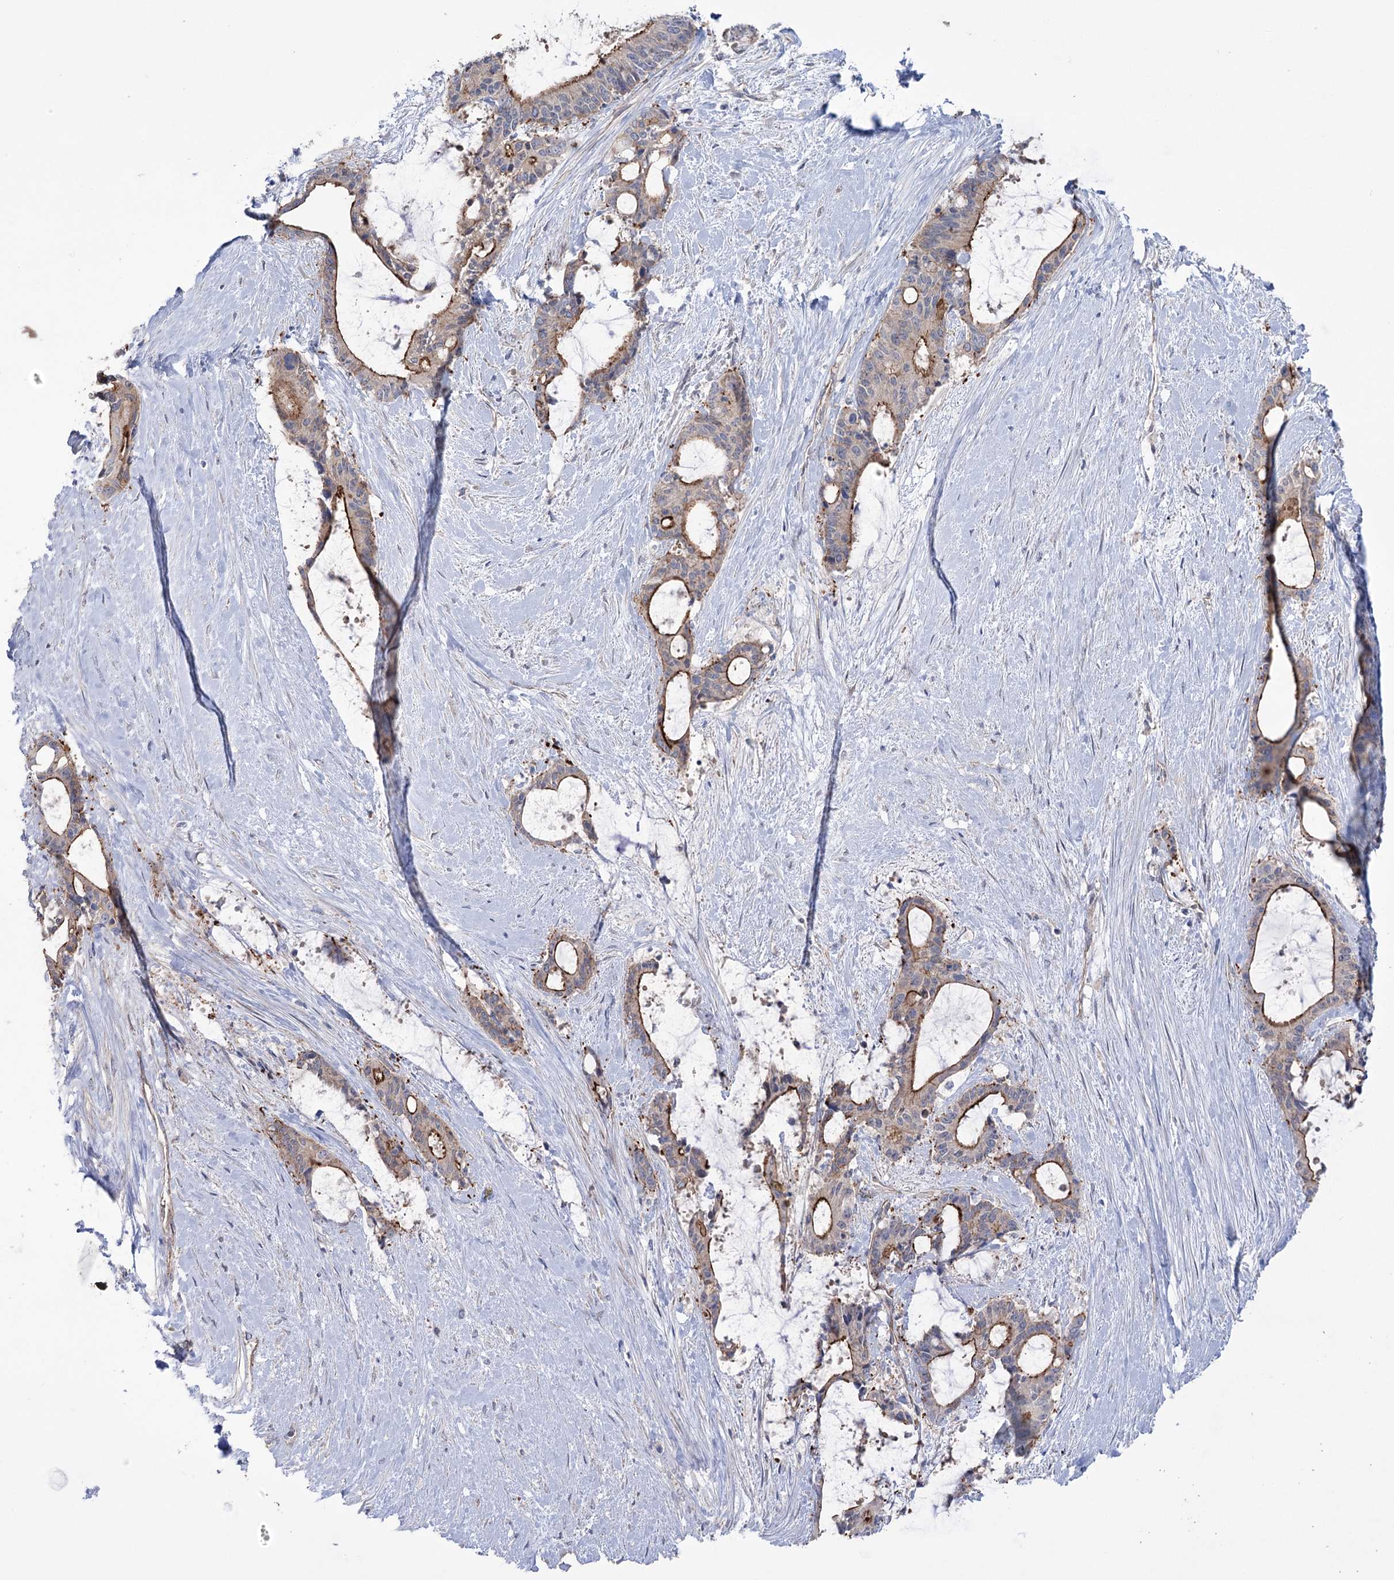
{"staining": {"intensity": "moderate", "quantity": "25%-75%", "location": "cytoplasmic/membranous"}, "tissue": "liver cancer", "cell_type": "Tumor cells", "image_type": "cancer", "snomed": [{"axis": "morphology", "description": "Normal tissue, NOS"}, {"axis": "morphology", "description": "Cholangiocarcinoma"}, {"axis": "topography", "description": "Liver"}, {"axis": "topography", "description": "Peripheral nerve tissue"}], "caption": "Human liver cholangiocarcinoma stained with a protein marker shows moderate staining in tumor cells.", "gene": "TRIM71", "patient": {"sex": "female", "age": 73}}